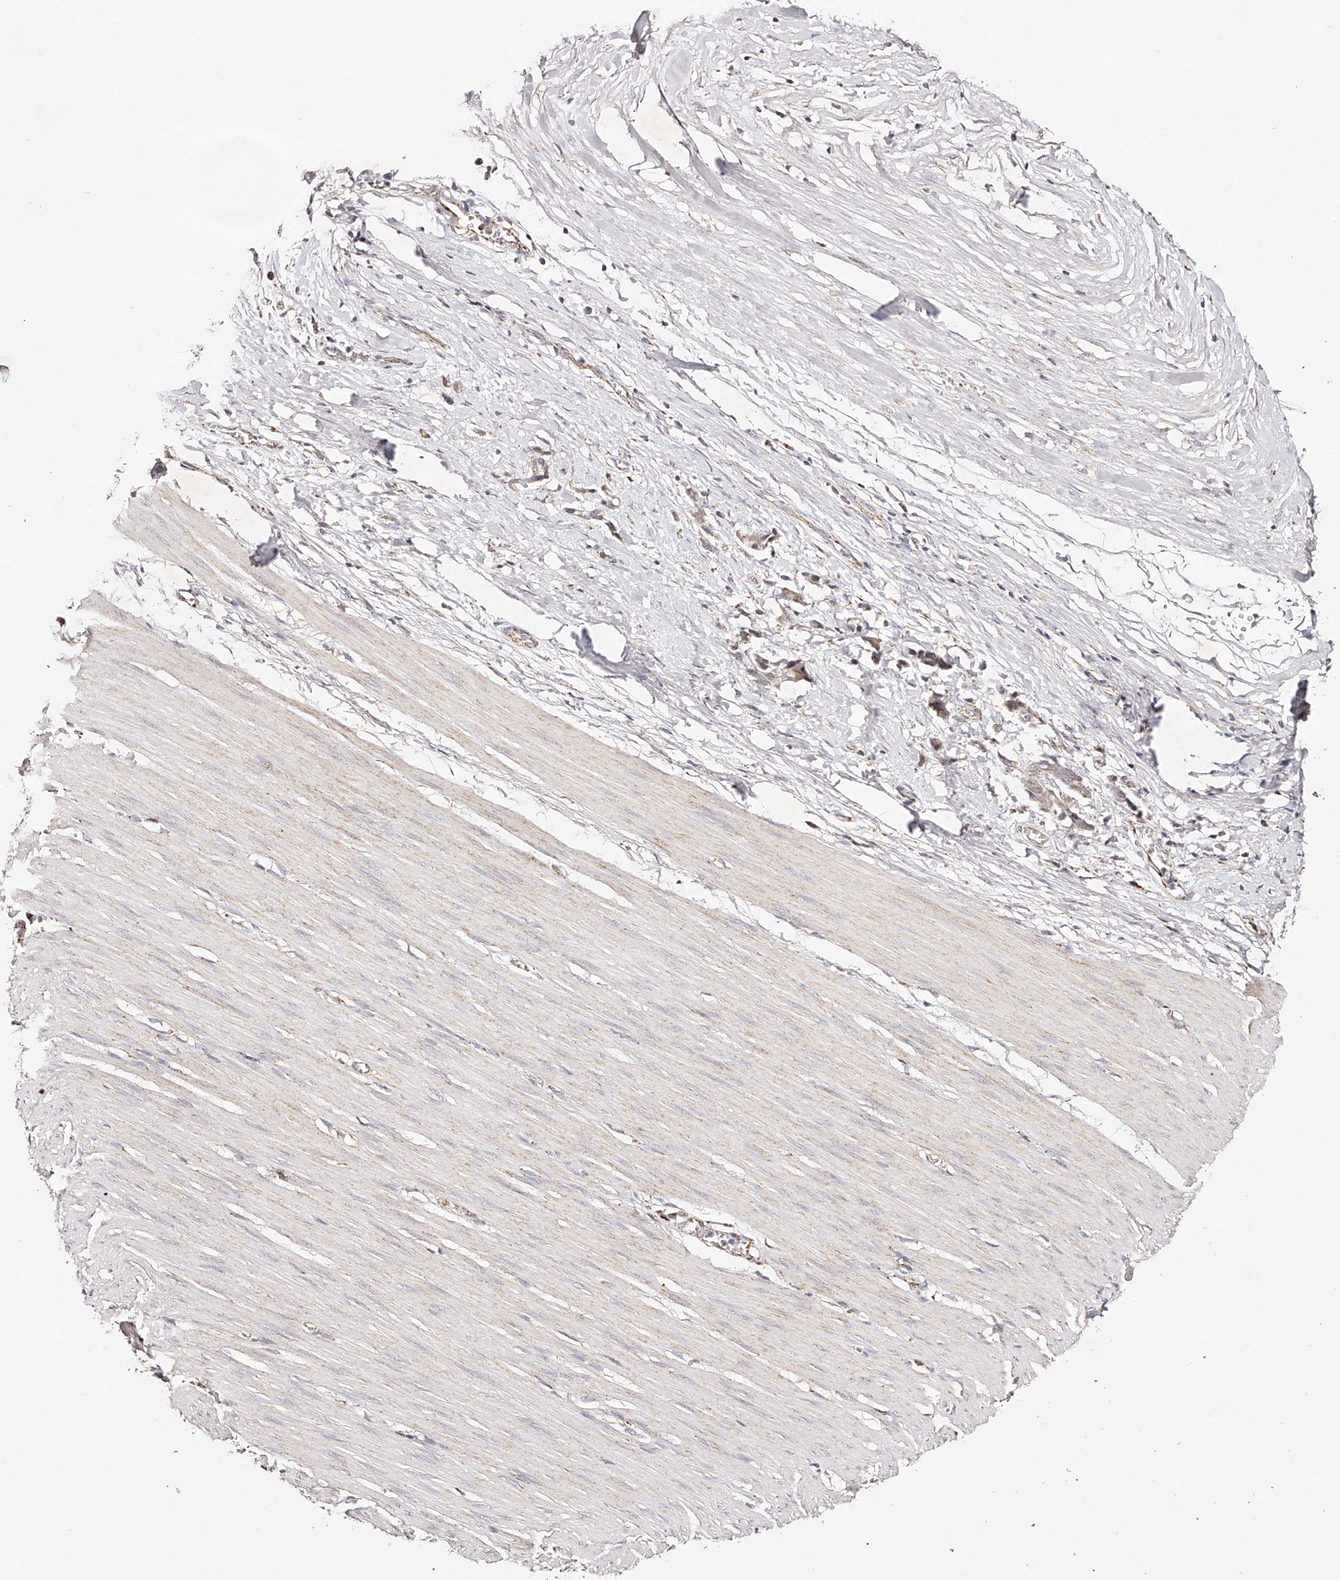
{"staining": {"intensity": "moderate", "quantity": "25%-75%", "location": "cytoplasmic/membranous"}, "tissue": "smooth muscle", "cell_type": "Smooth muscle cells", "image_type": "normal", "snomed": [{"axis": "morphology", "description": "Normal tissue, NOS"}, {"axis": "morphology", "description": "Adenocarcinoma, NOS"}, {"axis": "topography", "description": "Colon"}, {"axis": "topography", "description": "Peripheral nerve tissue"}], "caption": "Smooth muscle was stained to show a protein in brown. There is medium levels of moderate cytoplasmic/membranous staining in about 25%-75% of smooth muscle cells. The staining was performed using DAB to visualize the protein expression in brown, while the nuclei were stained in blue with hematoxylin (Magnification: 20x).", "gene": "NDUFV3", "patient": {"sex": "male", "age": 14}}